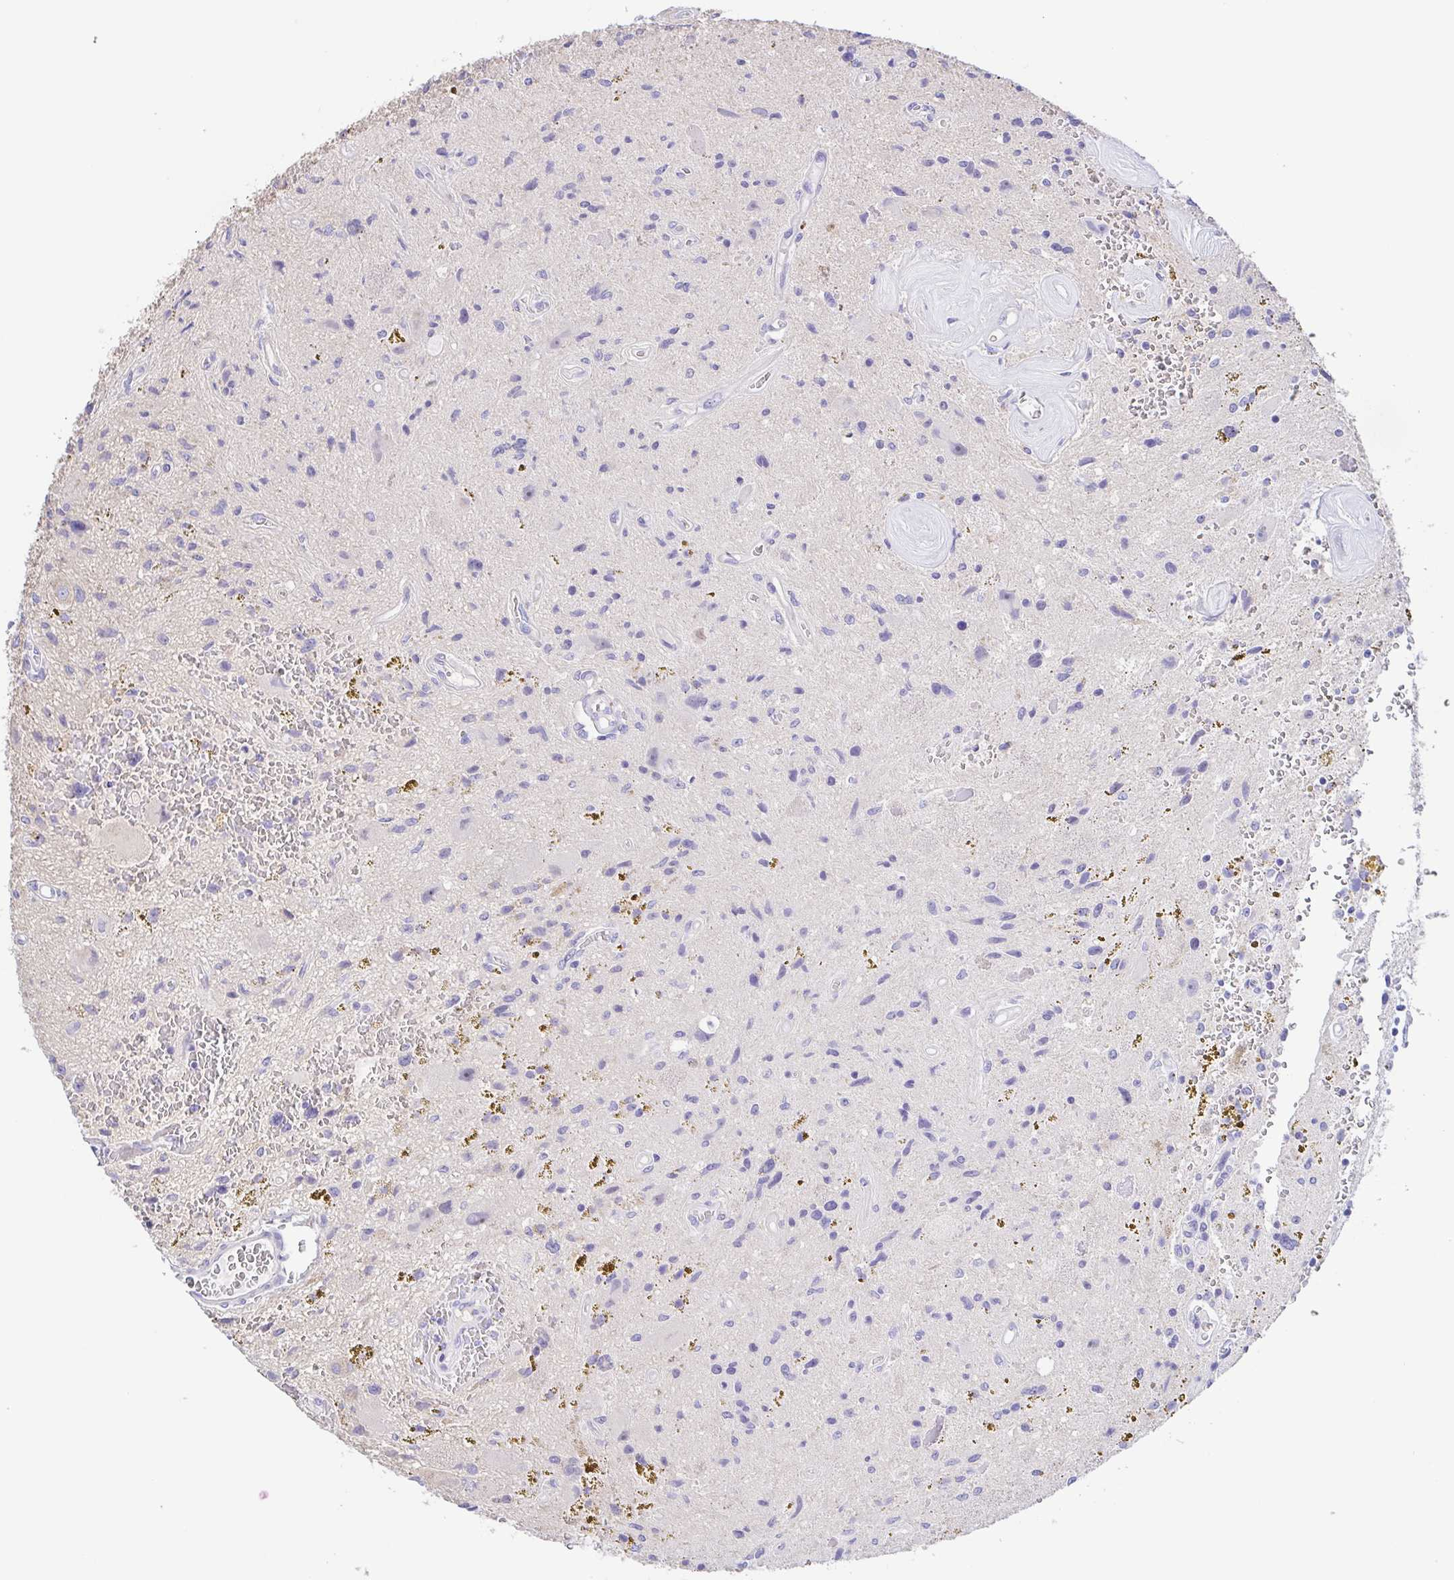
{"staining": {"intensity": "negative", "quantity": "none", "location": "none"}, "tissue": "glioma", "cell_type": "Tumor cells", "image_type": "cancer", "snomed": [{"axis": "morphology", "description": "Glioma, malignant, Low grade"}, {"axis": "topography", "description": "Cerebellum"}], "caption": "This is an immunohistochemistry (IHC) histopathology image of malignant glioma (low-grade). There is no expression in tumor cells.", "gene": "MUCL3", "patient": {"sex": "female", "age": 14}}